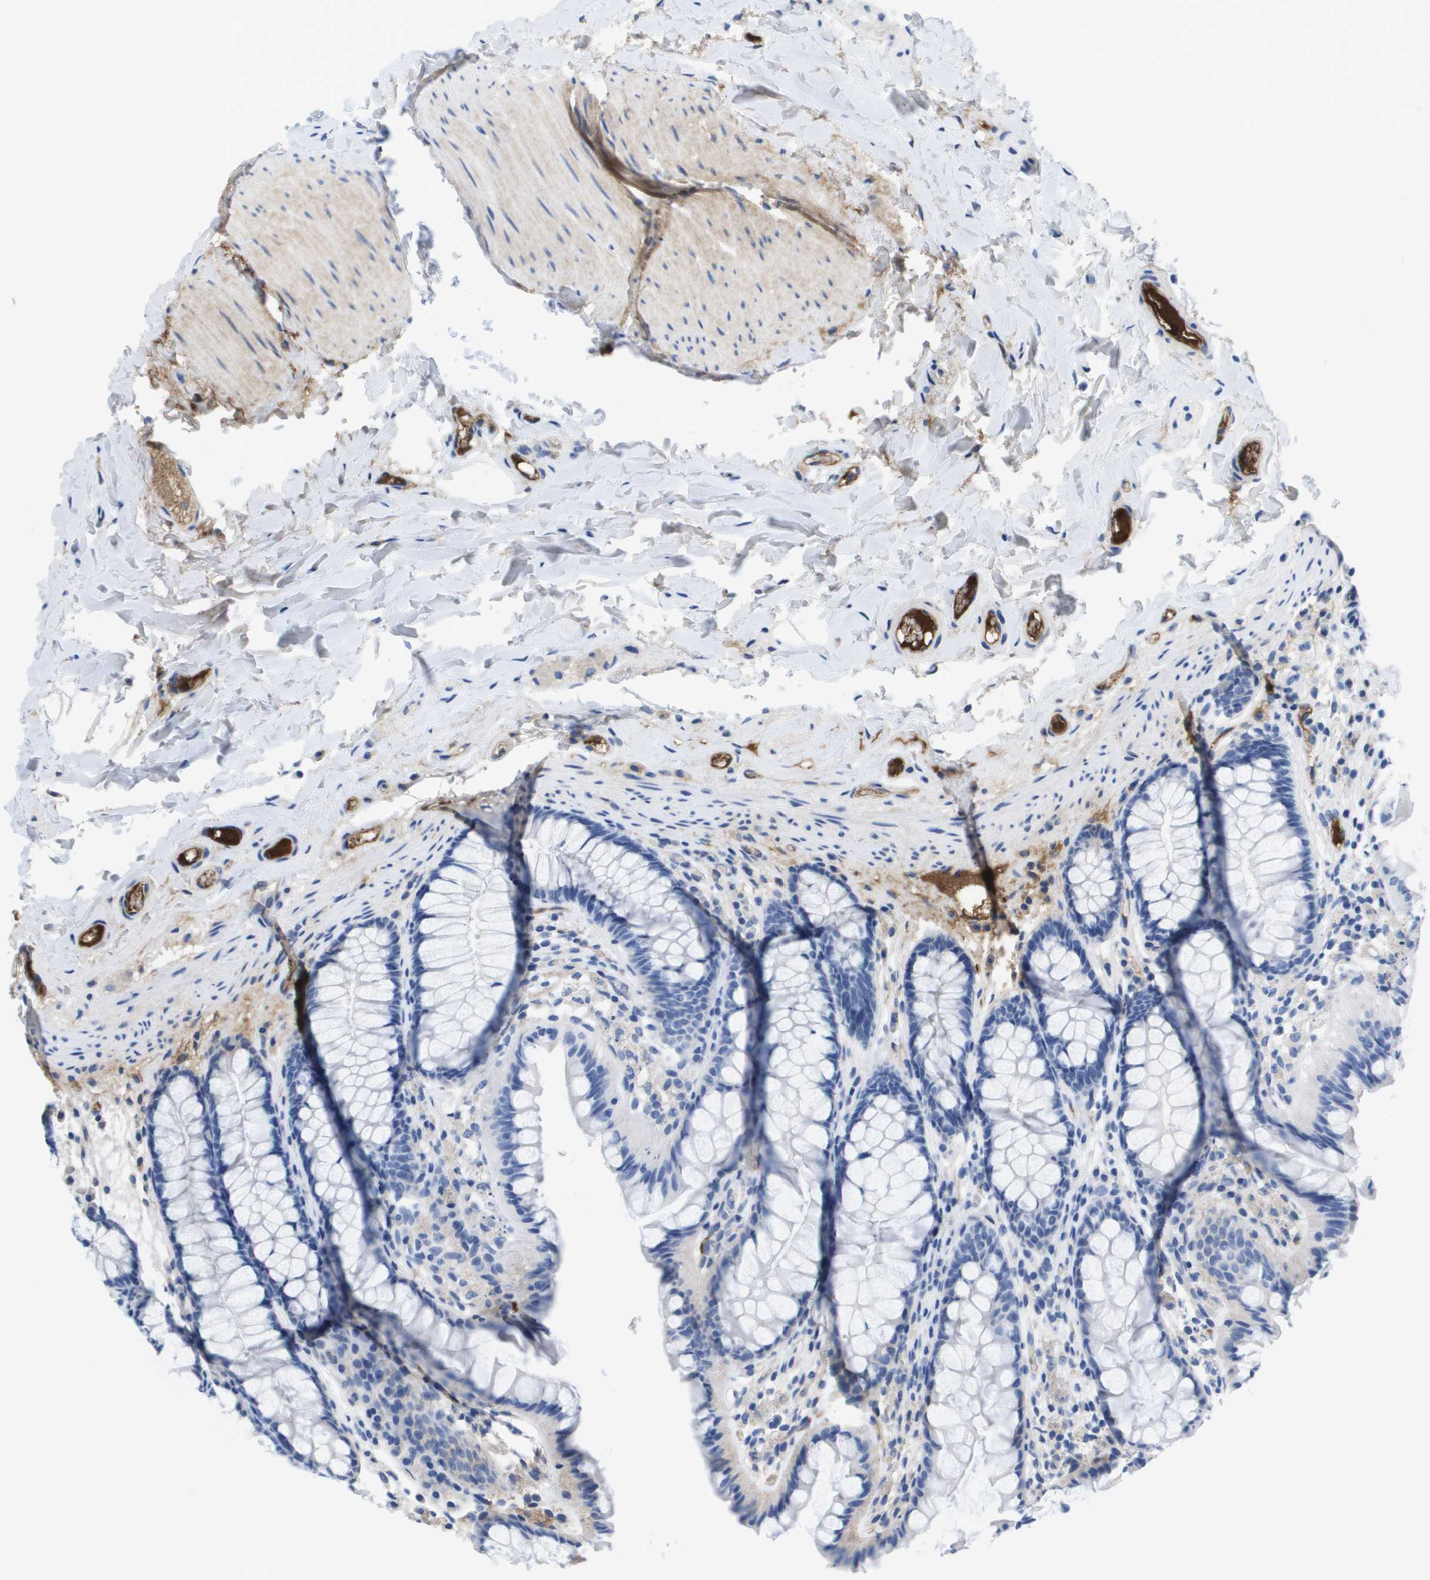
{"staining": {"intensity": "negative", "quantity": "none", "location": "none"}, "tissue": "colon", "cell_type": "Endothelial cells", "image_type": "normal", "snomed": [{"axis": "morphology", "description": "Normal tissue, NOS"}, {"axis": "topography", "description": "Colon"}], "caption": "A high-resolution micrograph shows immunohistochemistry staining of normal colon, which demonstrates no significant expression in endothelial cells.", "gene": "APOA1", "patient": {"sex": "female", "age": 56}}